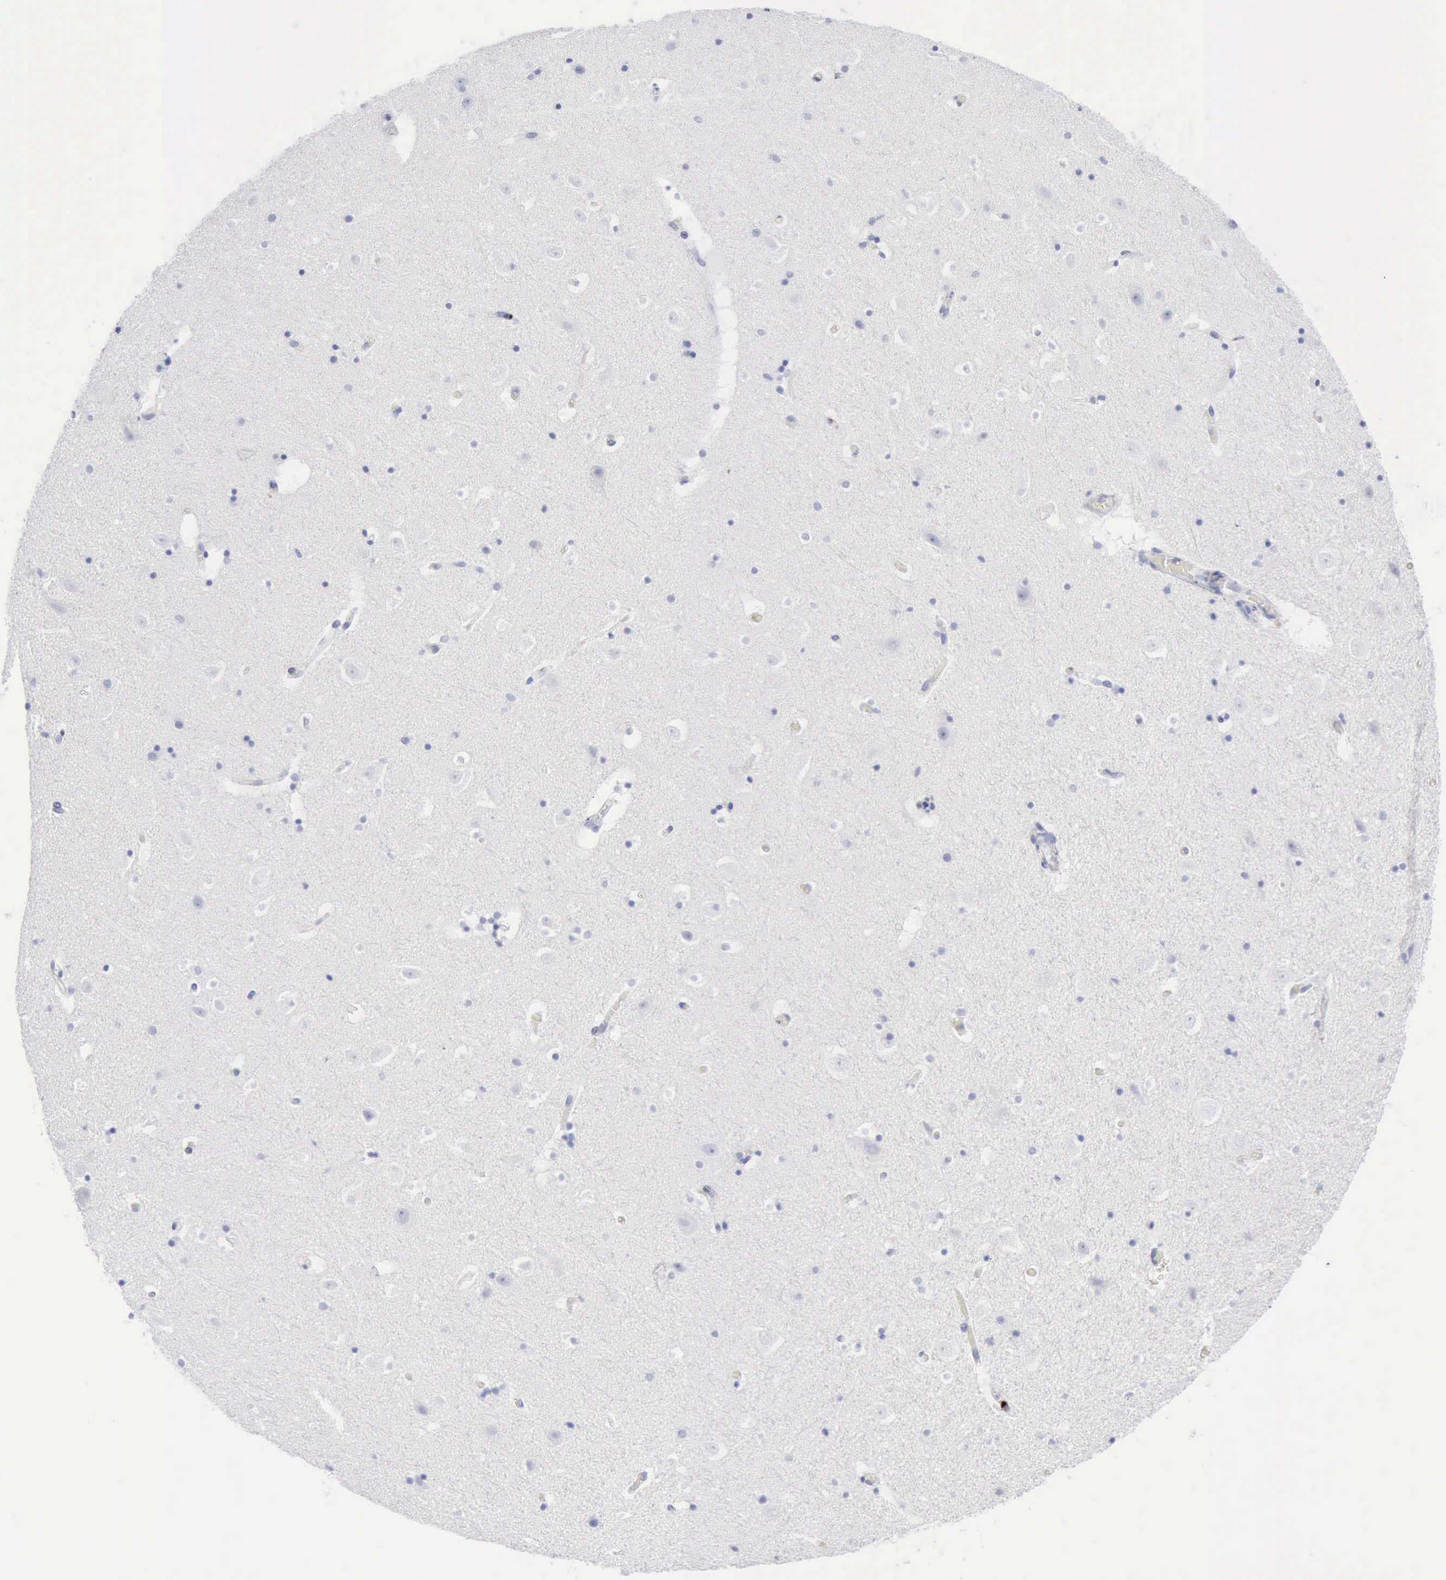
{"staining": {"intensity": "negative", "quantity": "none", "location": "none"}, "tissue": "hippocampus", "cell_type": "Glial cells", "image_type": "normal", "snomed": [{"axis": "morphology", "description": "Normal tissue, NOS"}, {"axis": "topography", "description": "Hippocampus"}], "caption": "Glial cells are negative for protein expression in benign human hippocampus. (Immunohistochemistry (ihc), brightfield microscopy, high magnification).", "gene": "GZMB", "patient": {"sex": "male", "age": 45}}